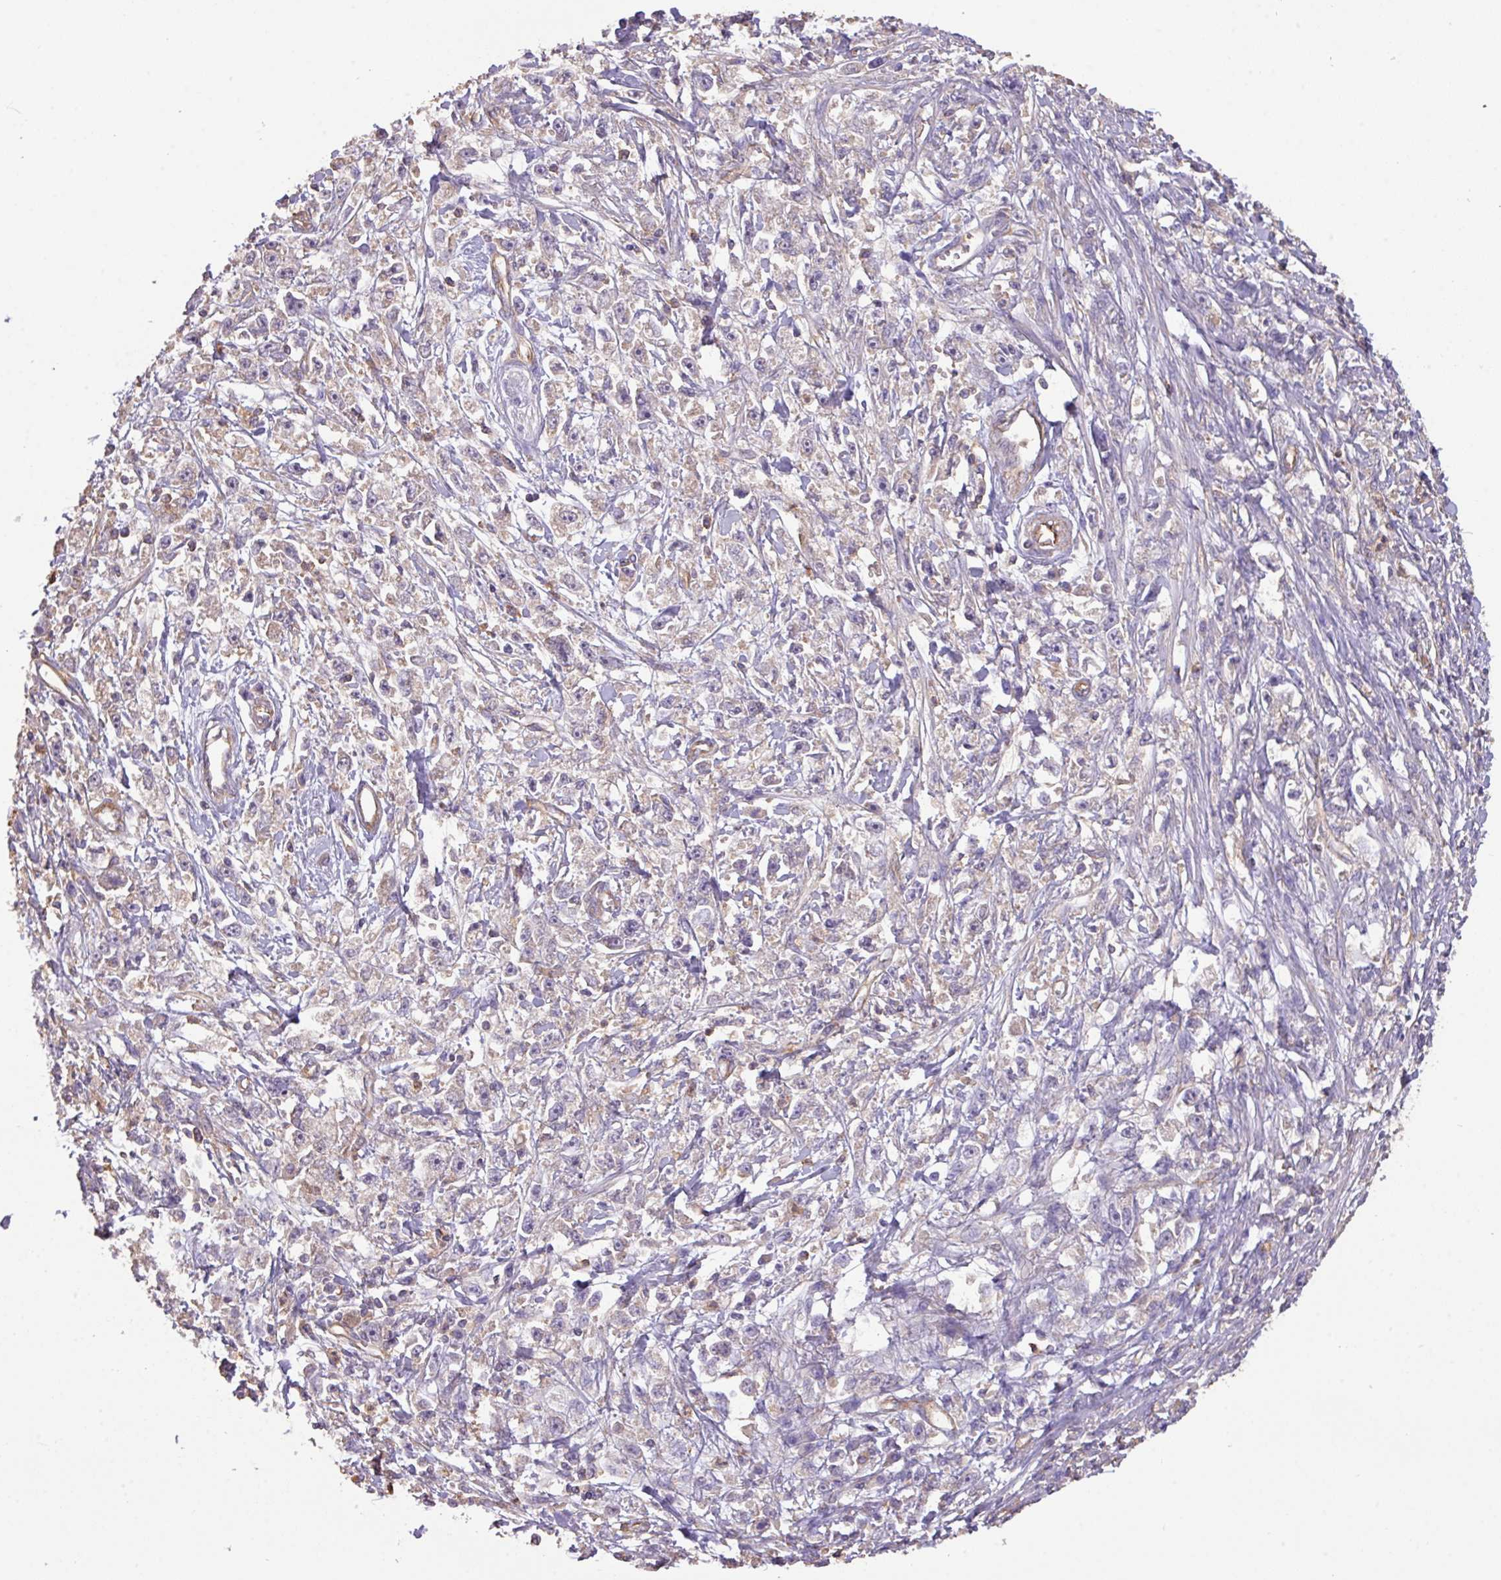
{"staining": {"intensity": "negative", "quantity": "none", "location": "none"}, "tissue": "stomach cancer", "cell_type": "Tumor cells", "image_type": "cancer", "snomed": [{"axis": "morphology", "description": "Adenocarcinoma, NOS"}, {"axis": "topography", "description": "Stomach"}], "caption": "The image displays no staining of tumor cells in stomach cancer.", "gene": "CALML4", "patient": {"sex": "female", "age": 59}}